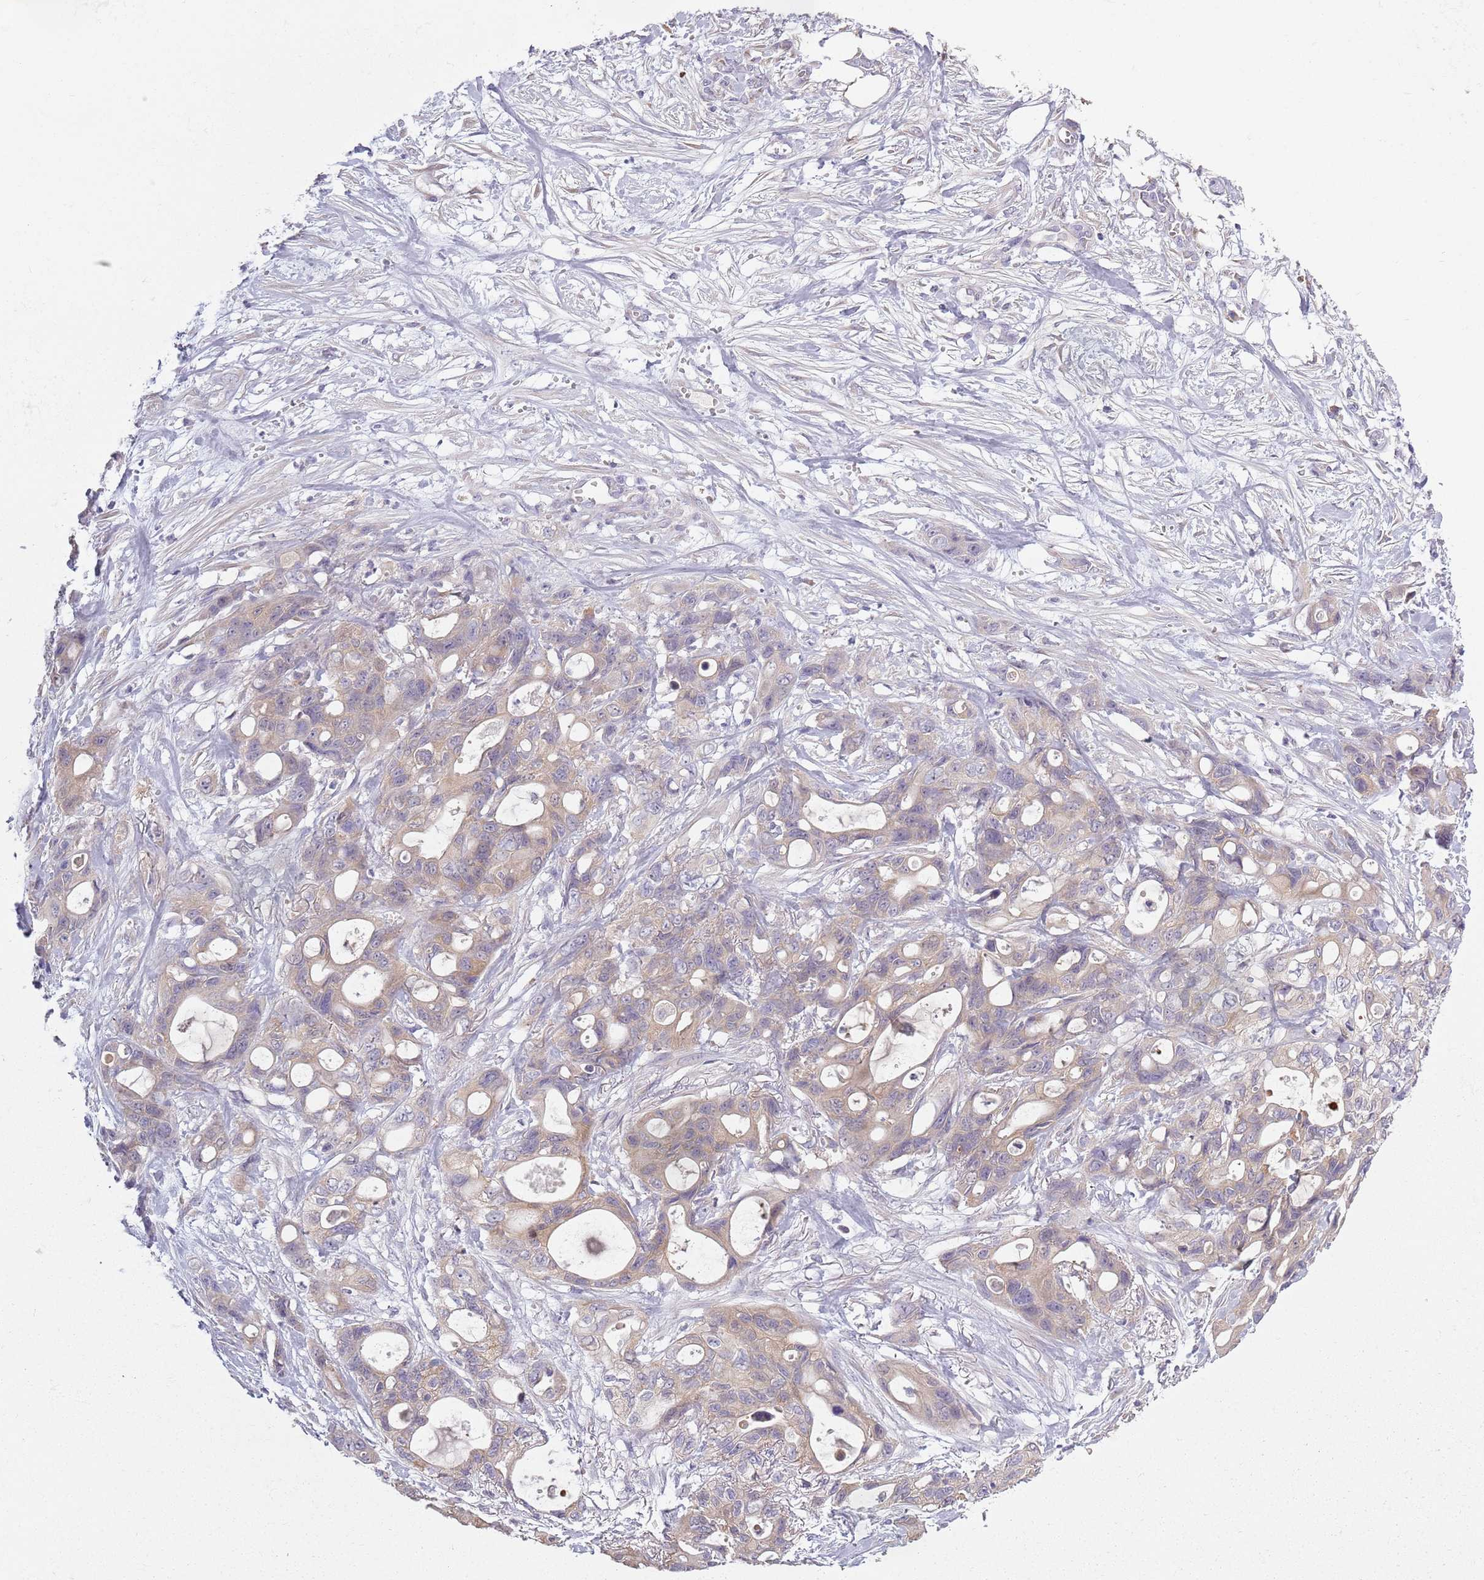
{"staining": {"intensity": "moderate", "quantity": "25%-75%", "location": "cytoplasmic/membranous"}, "tissue": "ovarian cancer", "cell_type": "Tumor cells", "image_type": "cancer", "snomed": [{"axis": "morphology", "description": "Cystadenocarcinoma, mucinous, NOS"}, {"axis": "topography", "description": "Ovary"}], "caption": "Moderate cytoplasmic/membranous staining for a protein is present in approximately 25%-75% of tumor cells of ovarian mucinous cystadenocarcinoma using immunohistochemistry (IHC).", "gene": "COQ5", "patient": {"sex": "female", "age": 70}}